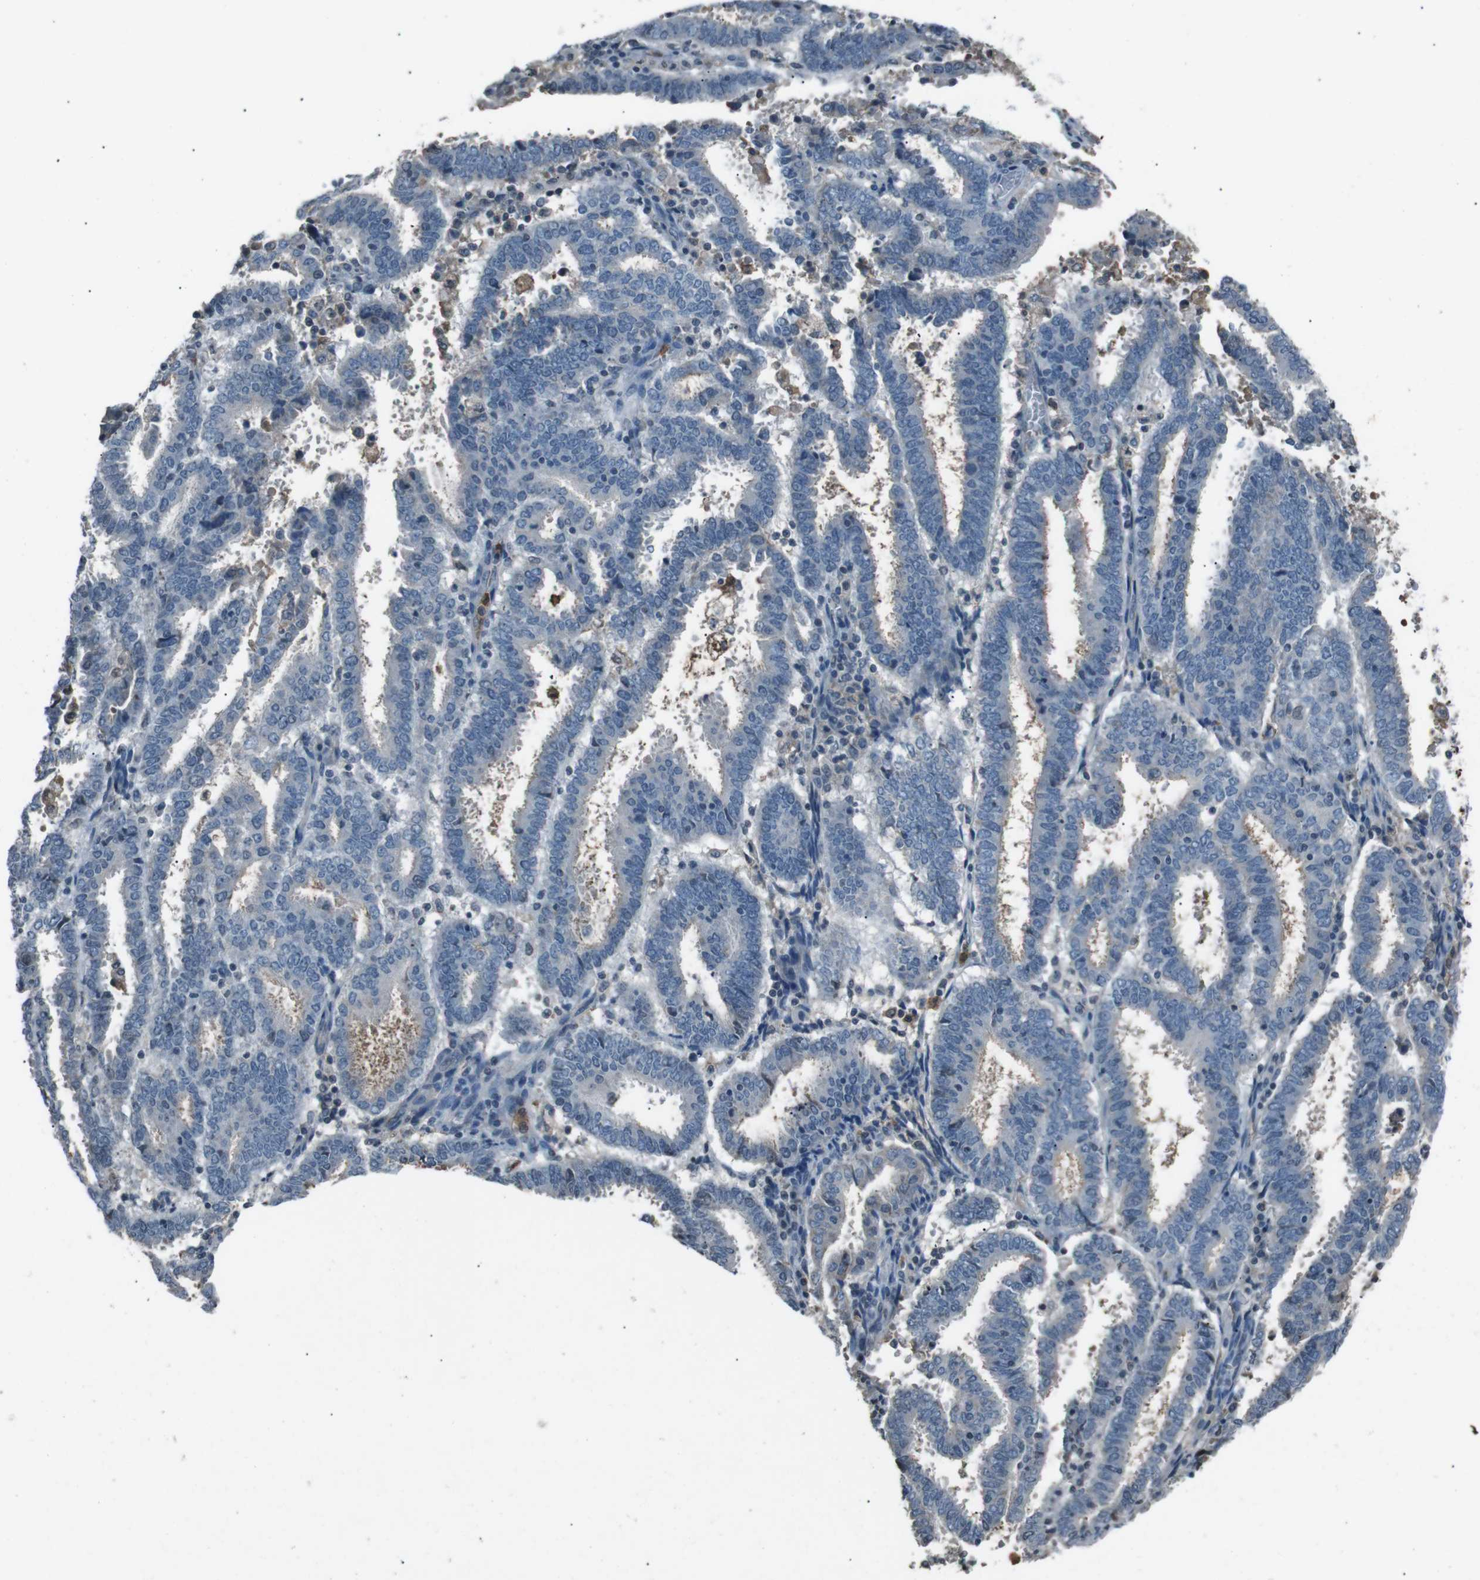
{"staining": {"intensity": "weak", "quantity": "<25%", "location": "cytoplasmic/membranous"}, "tissue": "endometrial cancer", "cell_type": "Tumor cells", "image_type": "cancer", "snomed": [{"axis": "morphology", "description": "Adenocarcinoma, NOS"}, {"axis": "topography", "description": "Uterus"}], "caption": "Immunohistochemical staining of adenocarcinoma (endometrial) exhibits no significant staining in tumor cells. The staining was performed using DAB to visualize the protein expression in brown, while the nuclei were stained in blue with hematoxylin (Magnification: 20x).", "gene": "UGT1A6", "patient": {"sex": "female", "age": 83}}